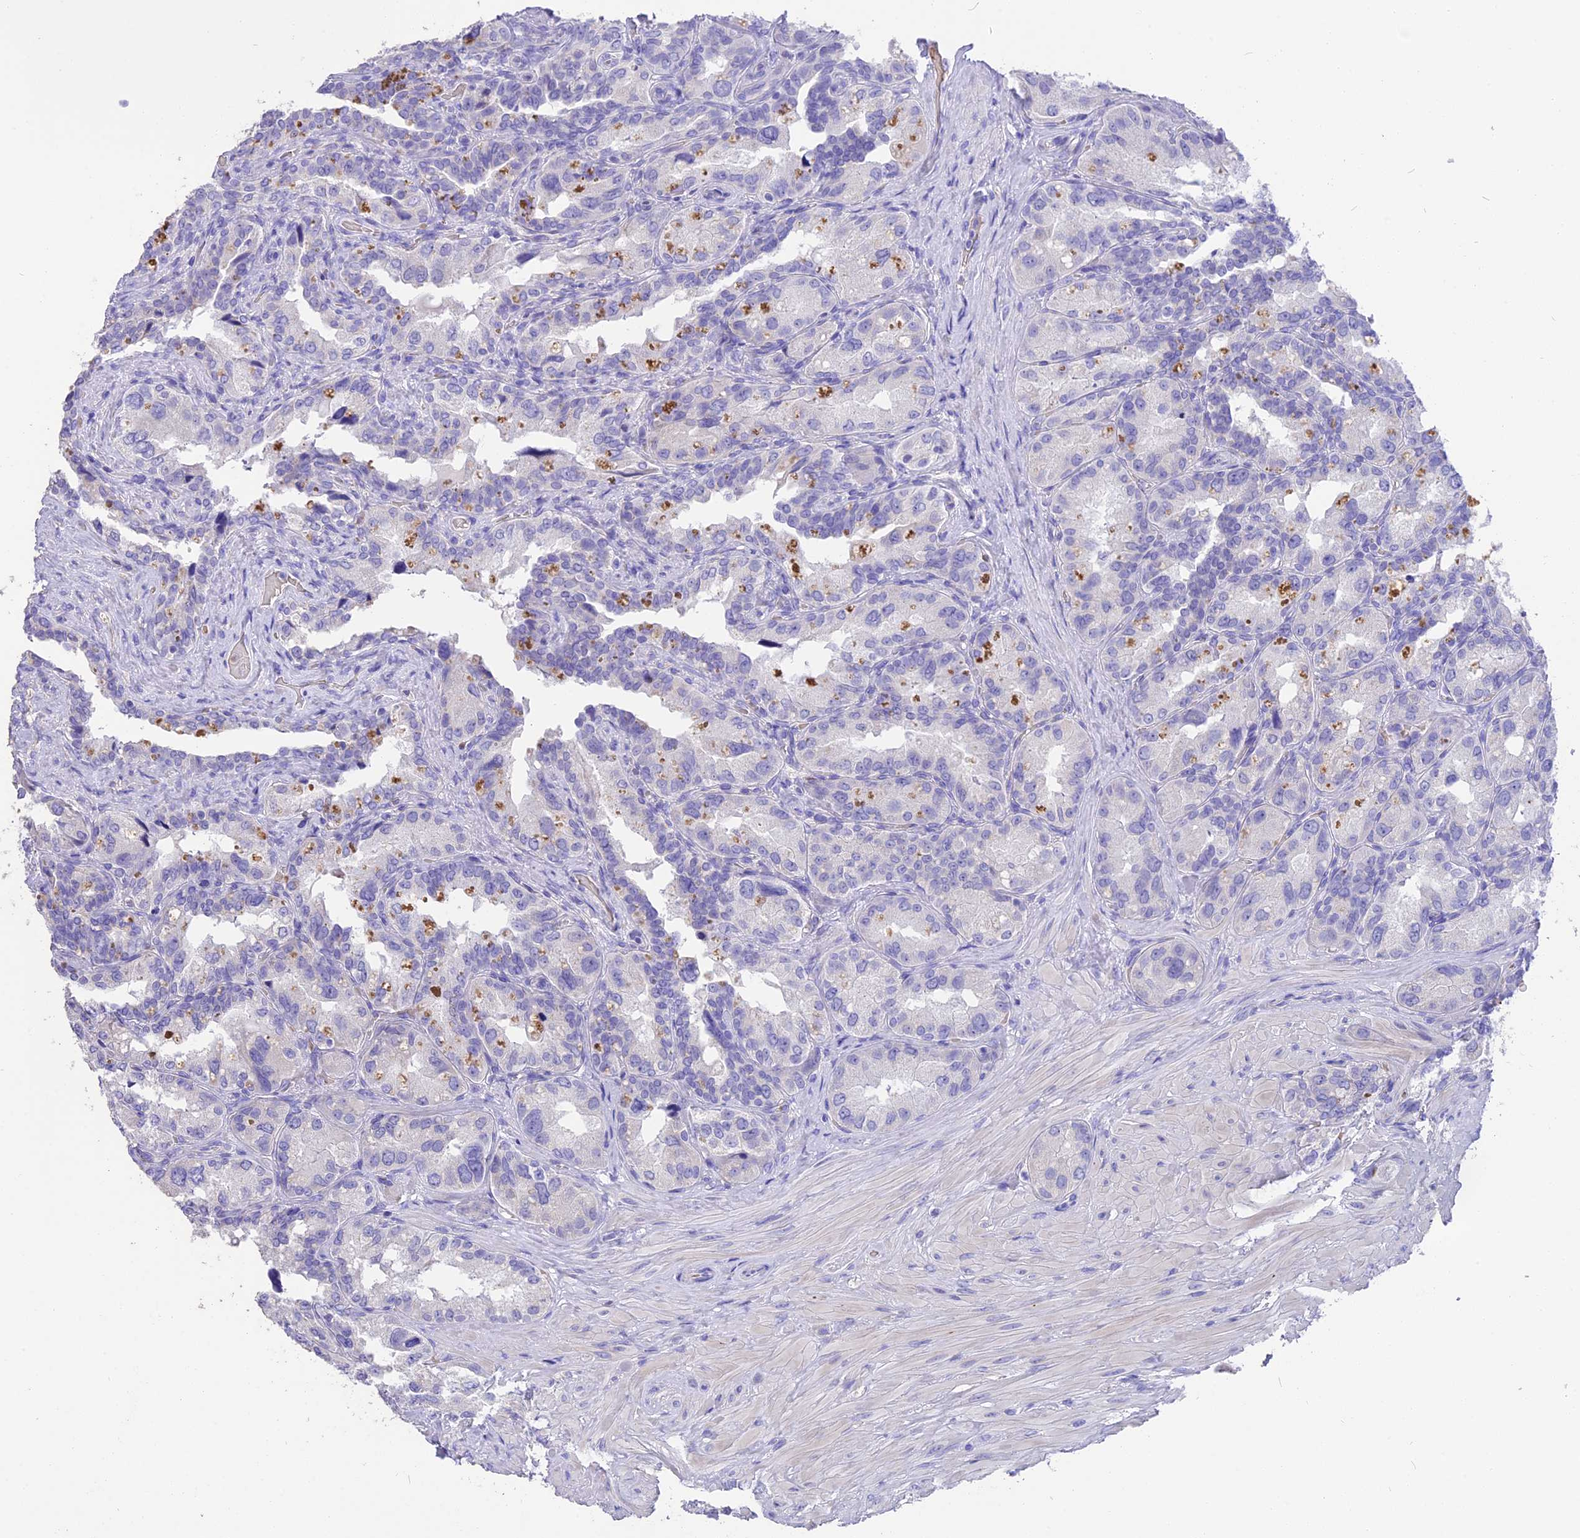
{"staining": {"intensity": "negative", "quantity": "none", "location": "none"}, "tissue": "seminal vesicle", "cell_type": "Glandular cells", "image_type": "normal", "snomed": [{"axis": "morphology", "description": "Normal tissue, NOS"}, {"axis": "topography", "description": "Seminal veicle"}, {"axis": "topography", "description": "Peripheral nerve tissue"}], "caption": "A photomicrograph of seminal vesicle stained for a protein reveals no brown staining in glandular cells. The staining is performed using DAB brown chromogen with nuclei counter-stained in using hematoxylin.", "gene": "TNNC2", "patient": {"sex": "male", "age": 67}}